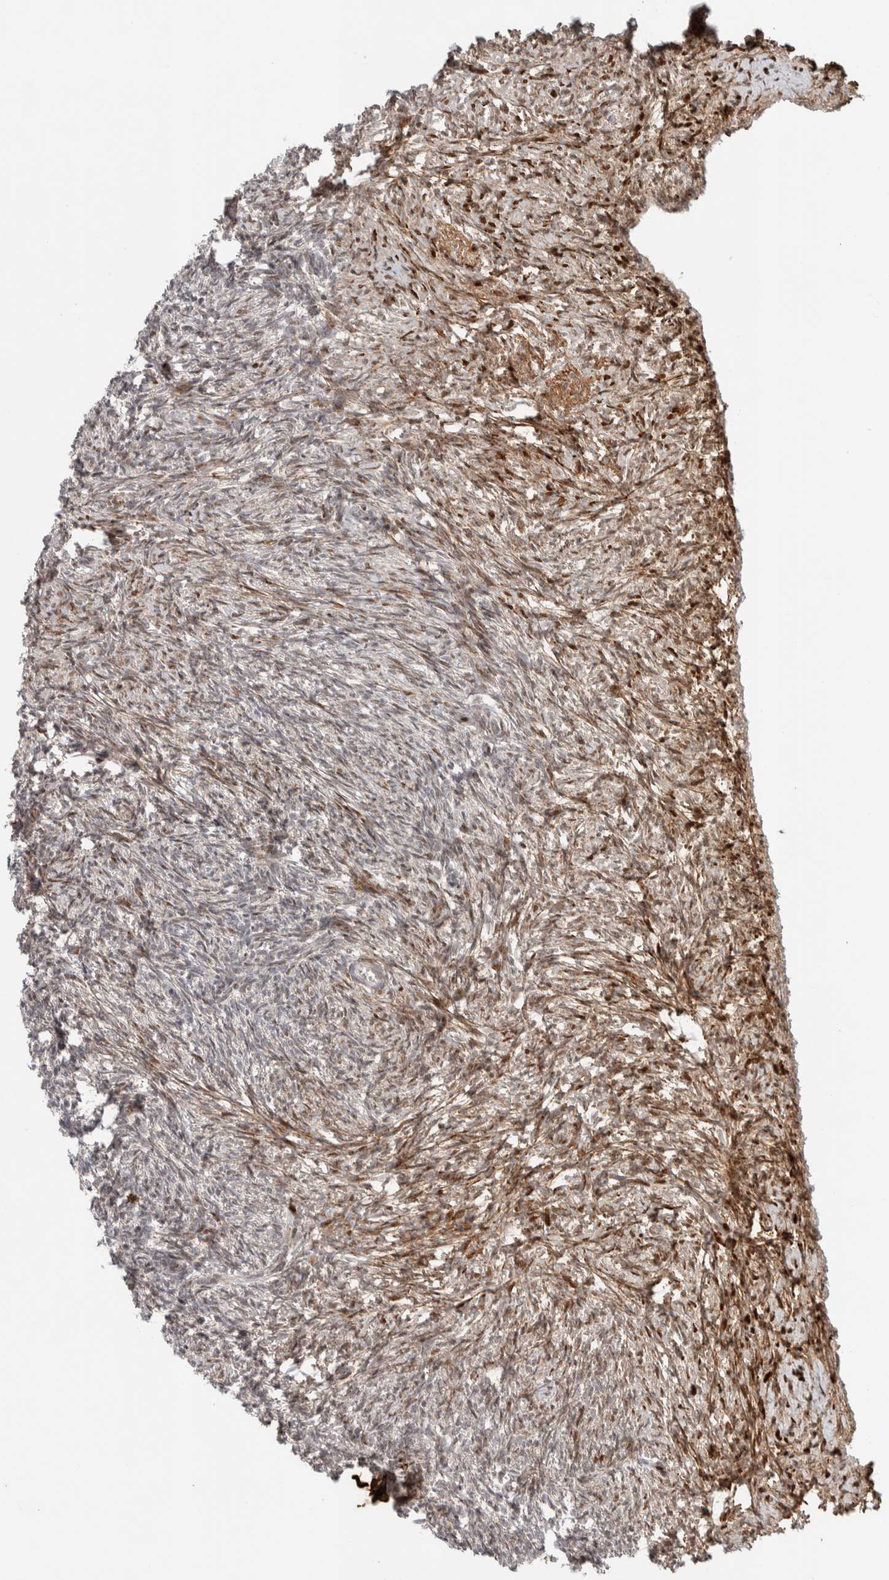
{"staining": {"intensity": "moderate", "quantity": "25%-75%", "location": "cytoplasmic/membranous,nuclear"}, "tissue": "ovary", "cell_type": "Ovarian stroma cells", "image_type": "normal", "snomed": [{"axis": "morphology", "description": "Normal tissue, NOS"}, {"axis": "topography", "description": "Ovary"}], "caption": "Ovary stained for a protein (brown) shows moderate cytoplasmic/membranous,nuclear positive positivity in about 25%-75% of ovarian stroma cells.", "gene": "TSPAN32", "patient": {"sex": "female", "age": 41}}